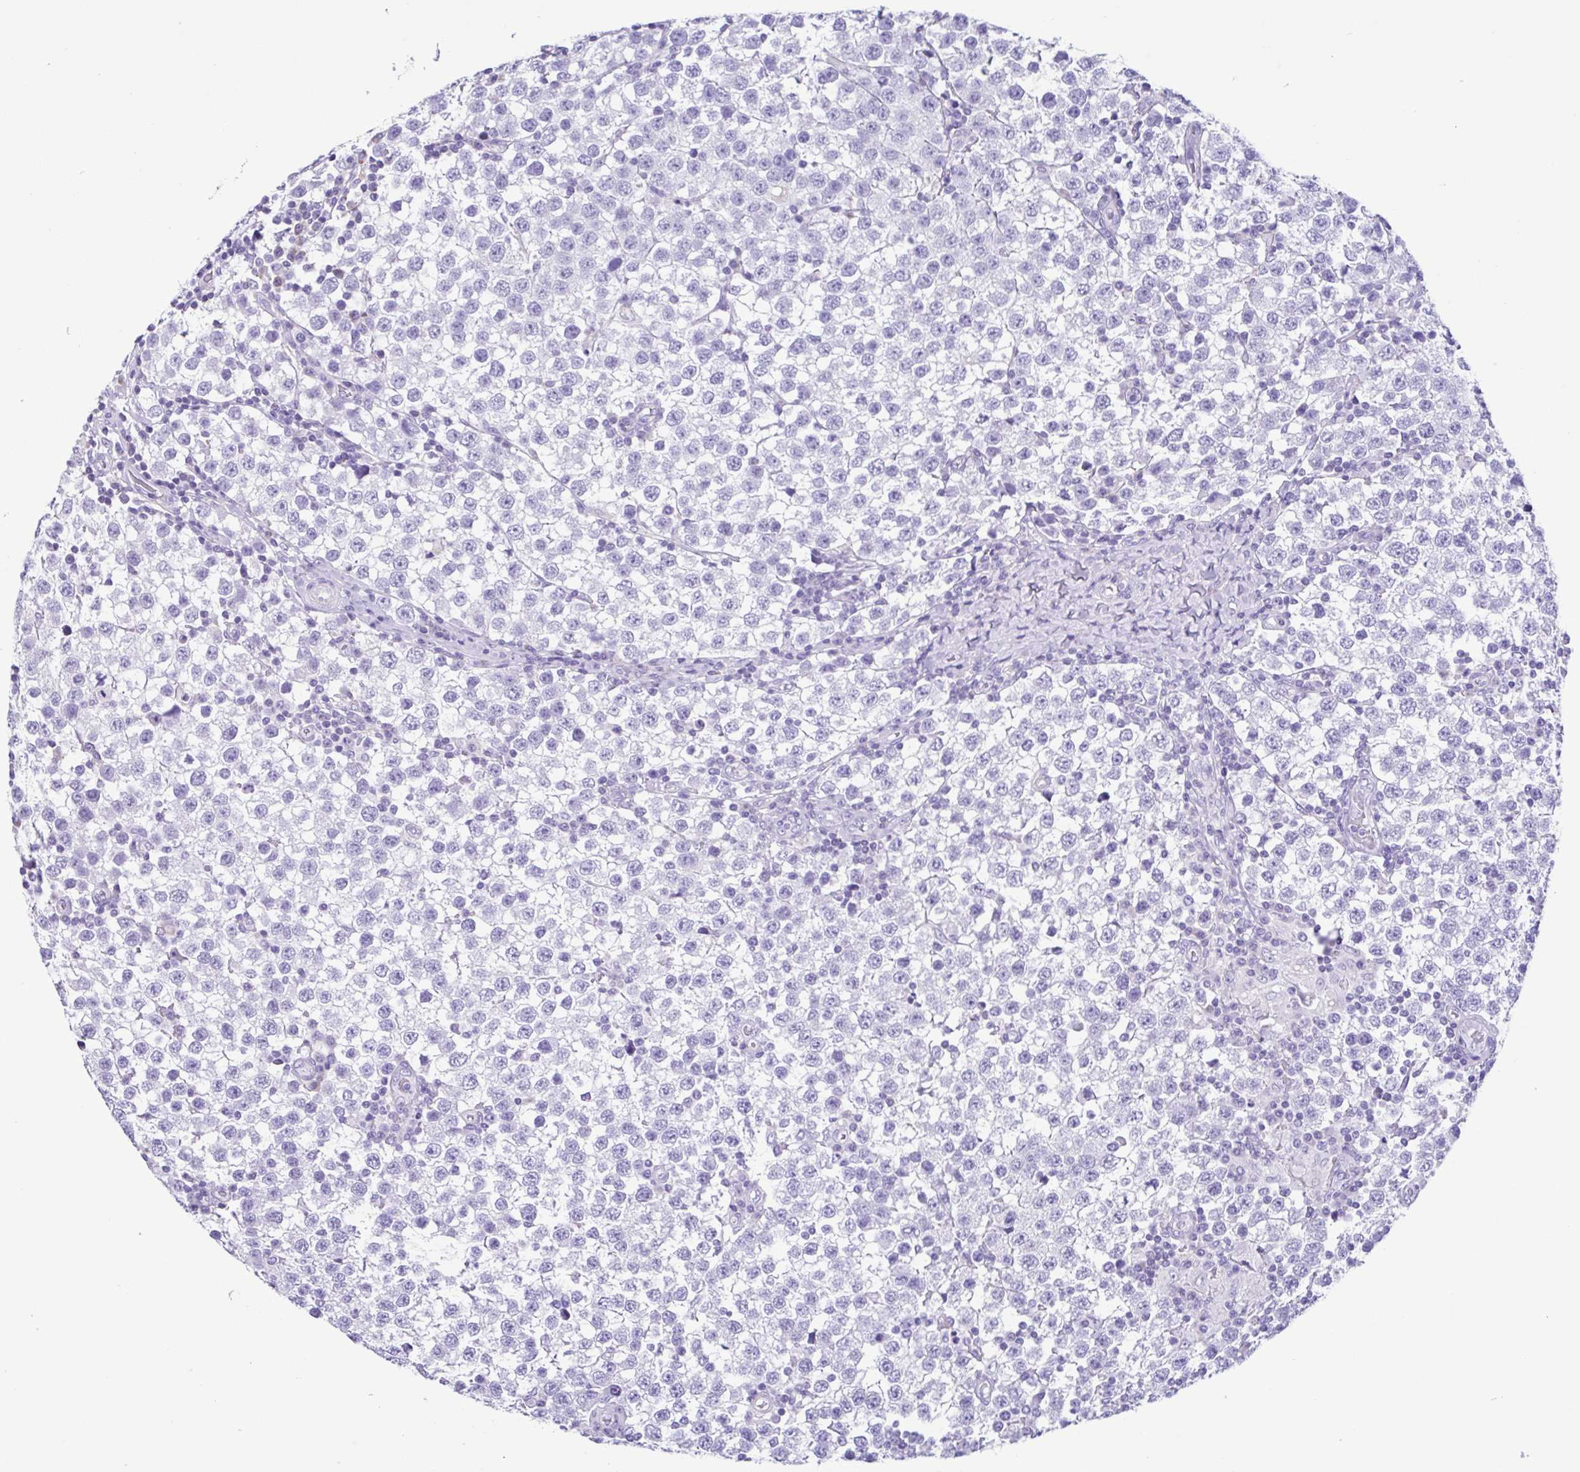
{"staining": {"intensity": "negative", "quantity": "none", "location": "none"}, "tissue": "testis cancer", "cell_type": "Tumor cells", "image_type": "cancer", "snomed": [{"axis": "morphology", "description": "Seminoma, NOS"}, {"axis": "topography", "description": "Testis"}], "caption": "Immunohistochemistry of testis seminoma exhibits no expression in tumor cells. (DAB (3,3'-diaminobenzidine) immunohistochemistry (IHC) with hematoxylin counter stain).", "gene": "ACTRT3", "patient": {"sex": "male", "age": 34}}